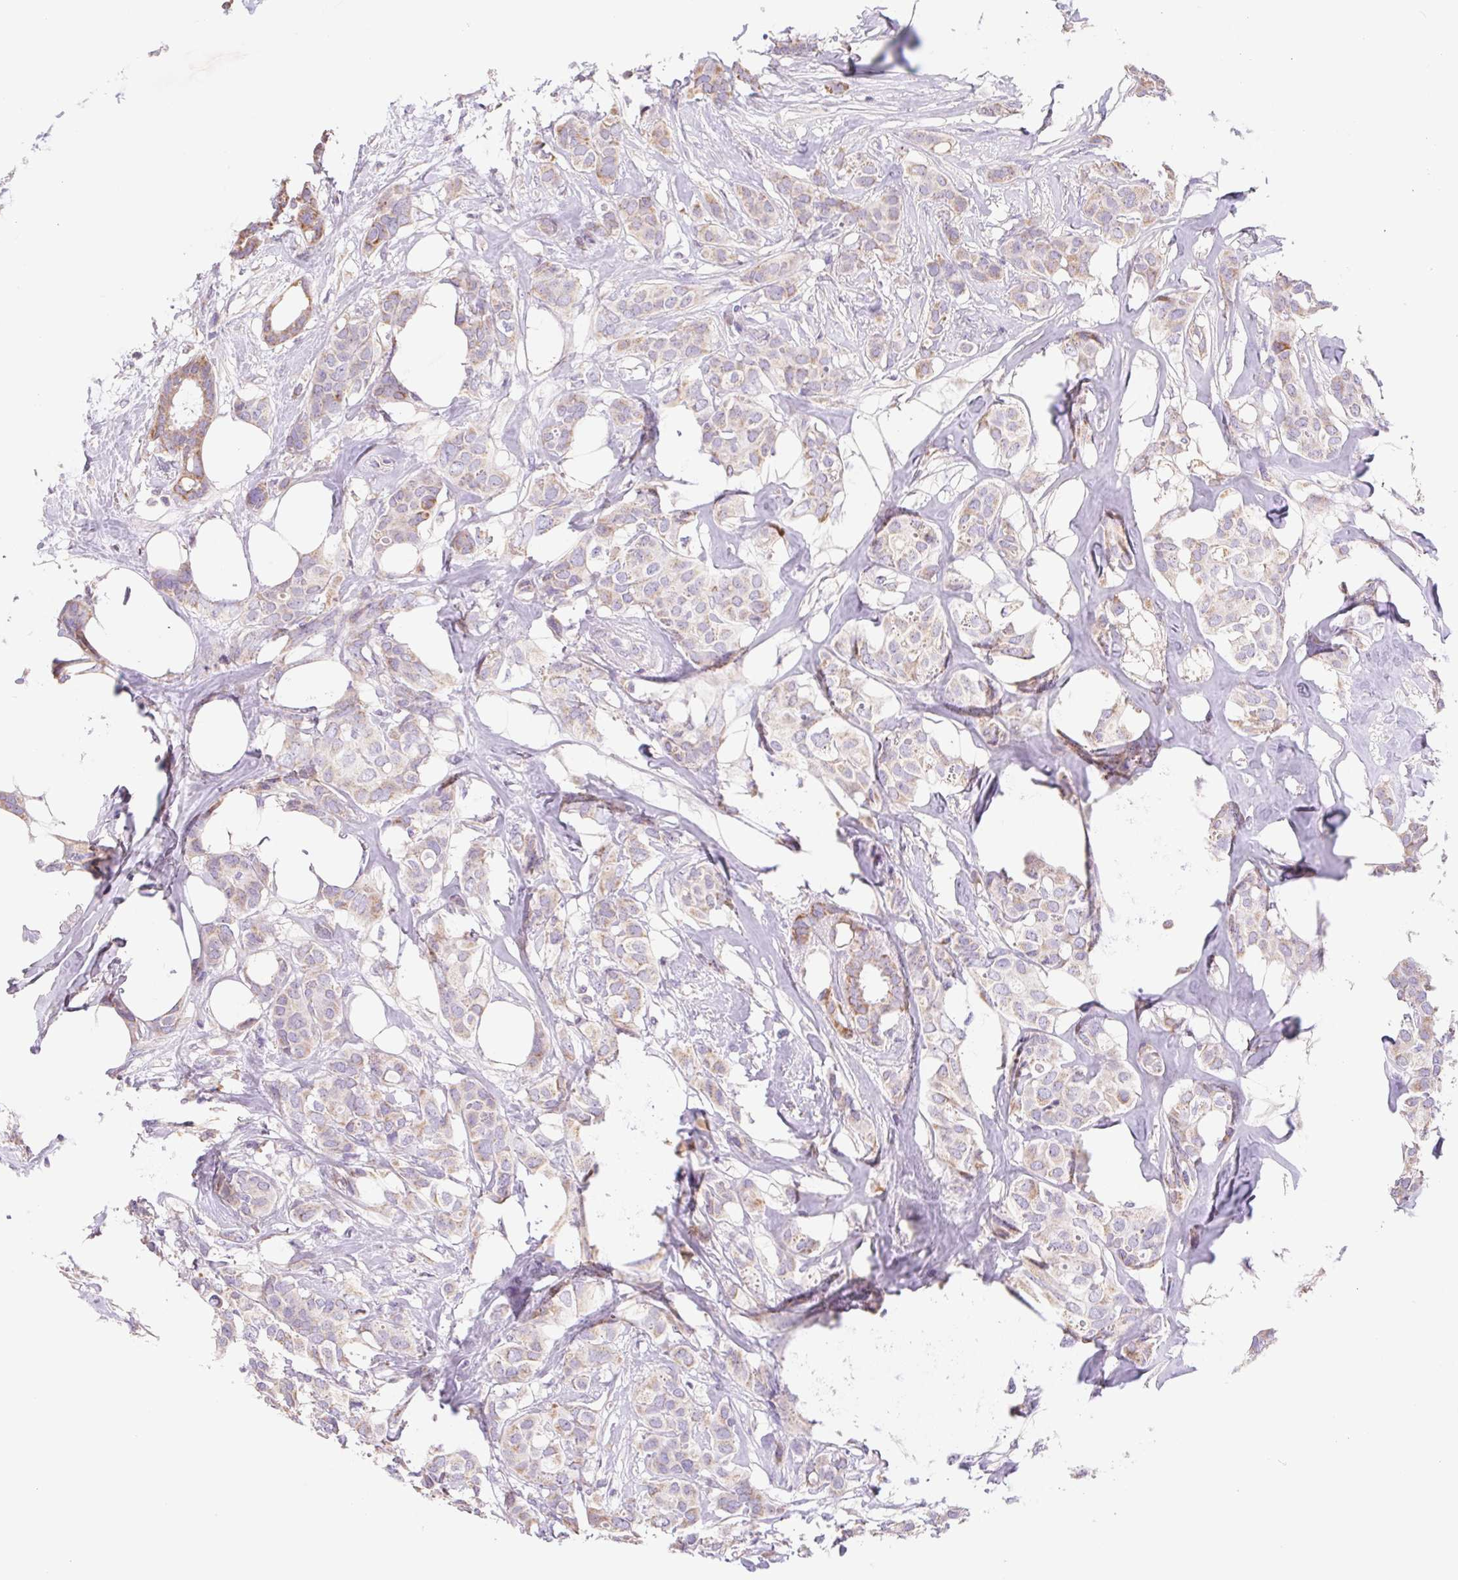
{"staining": {"intensity": "weak", "quantity": "25%-75%", "location": "cytoplasmic/membranous"}, "tissue": "breast cancer", "cell_type": "Tumor cells", "image_type": "cancer", "snomed": [{"axis": "morphology", "description": "Duct carcinoma"}, {"axis": "topography", "description": "Breast"}], "caption": "This micrograph demonstrates IHC staining of intraductal carcinoma (breast), with low weak cytoplasmic/membranous staining in about 25%-75% of tumor cells.", "gene": "FKBP6", "patient": {"sex": "female", "age": 62}}